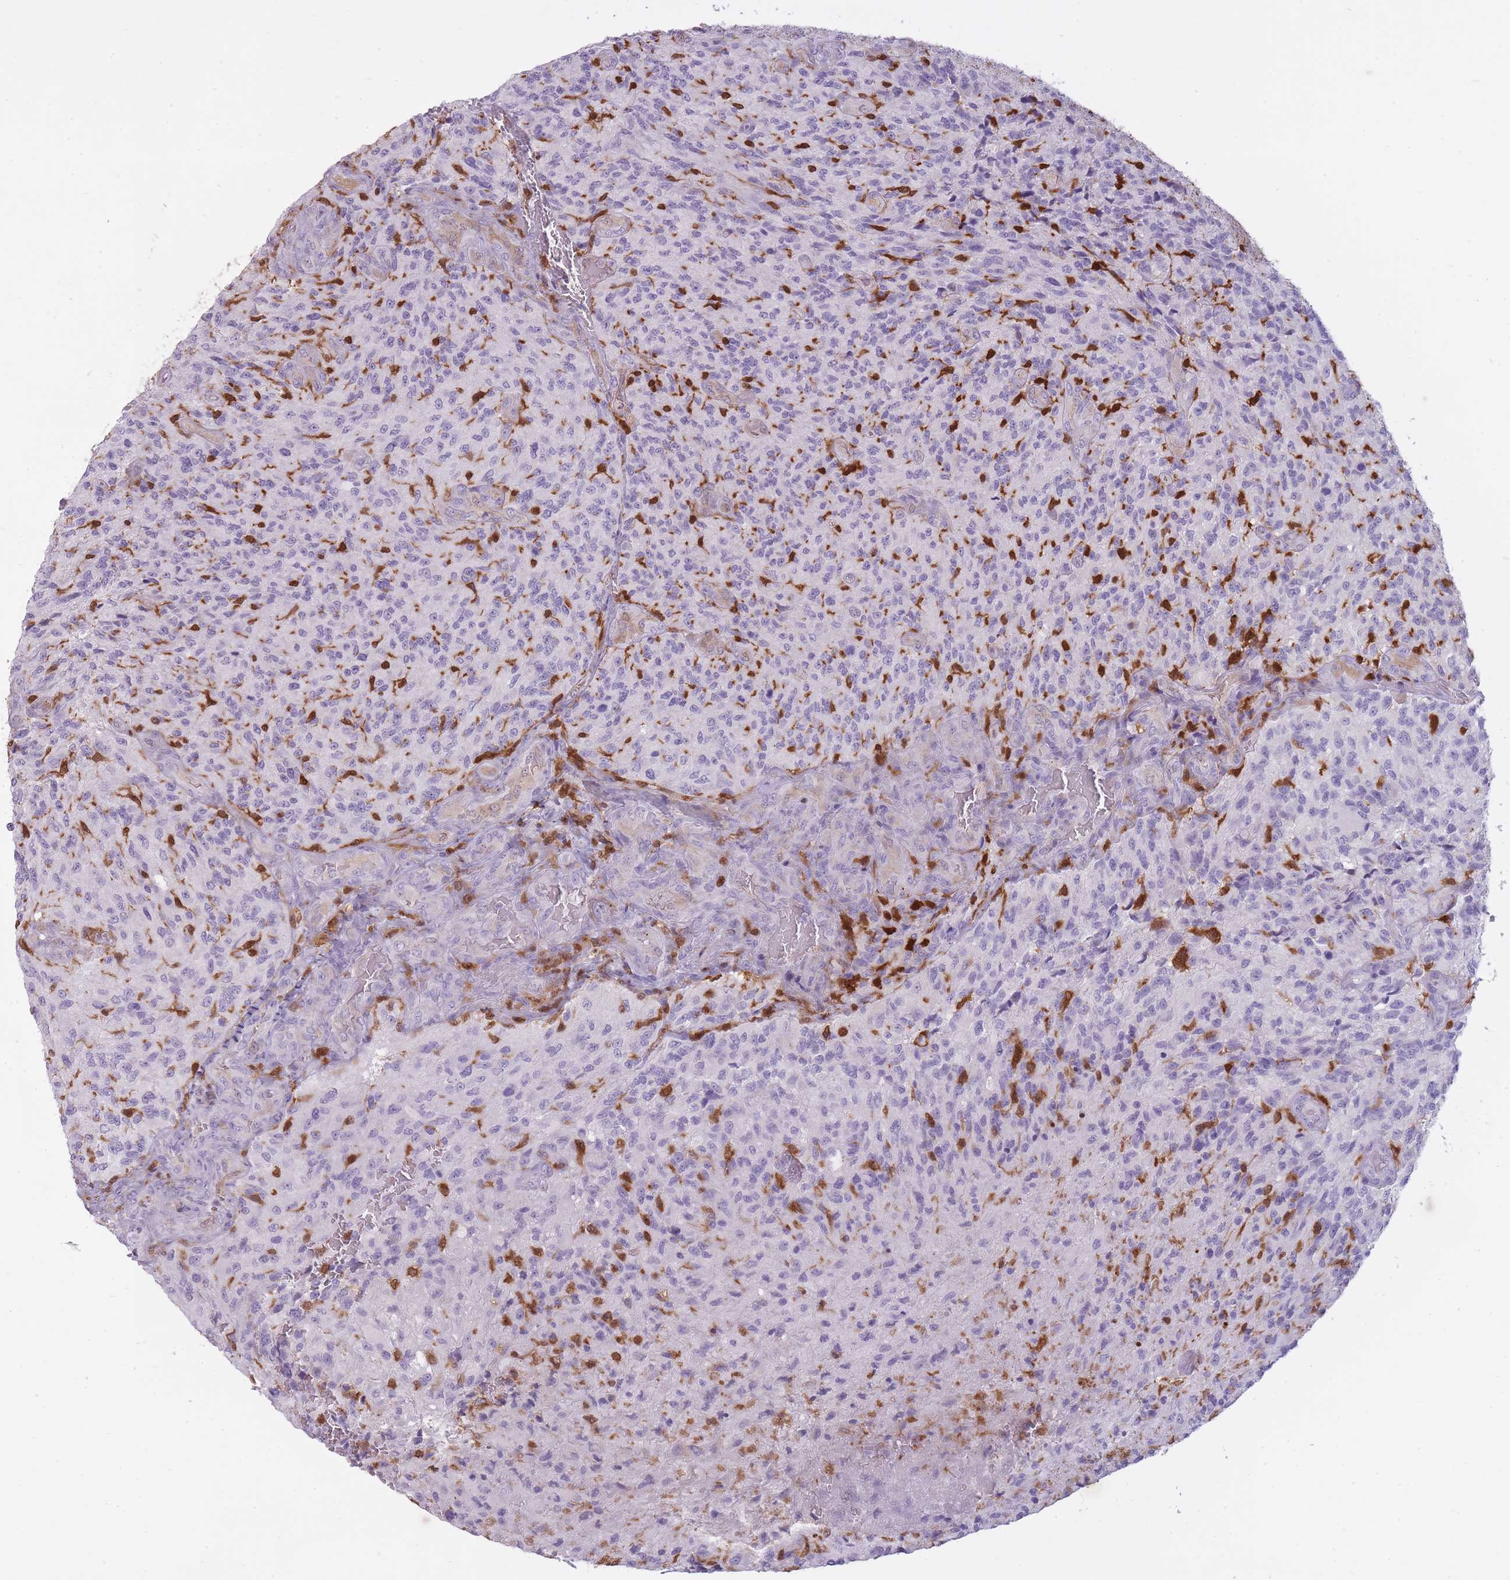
{"staining": {"intensity": "strong", "quantity": "<25%", "location": "cytoplasmic/membranous,nuclear"}, "tissue": "glioma", "cell_type": "Tumor cells", "image_type": "cancer", "snomed": [{"axis": "morphology", "description": "Normal tissue, NOS"}, {"axis": "morphology", "description": "Glioma, malignant, High grade"}, {"axis": "topography", "description": "Cerebral cortex"}], "caption": "This is an image of IHC staining of malignant high-grade glioma, which shows strong positivity in the cytoplasmic/membranous and nuclear of tumor cells.", "gene": "LGALS9", "patient": {"sex": "male", "age": 56}}